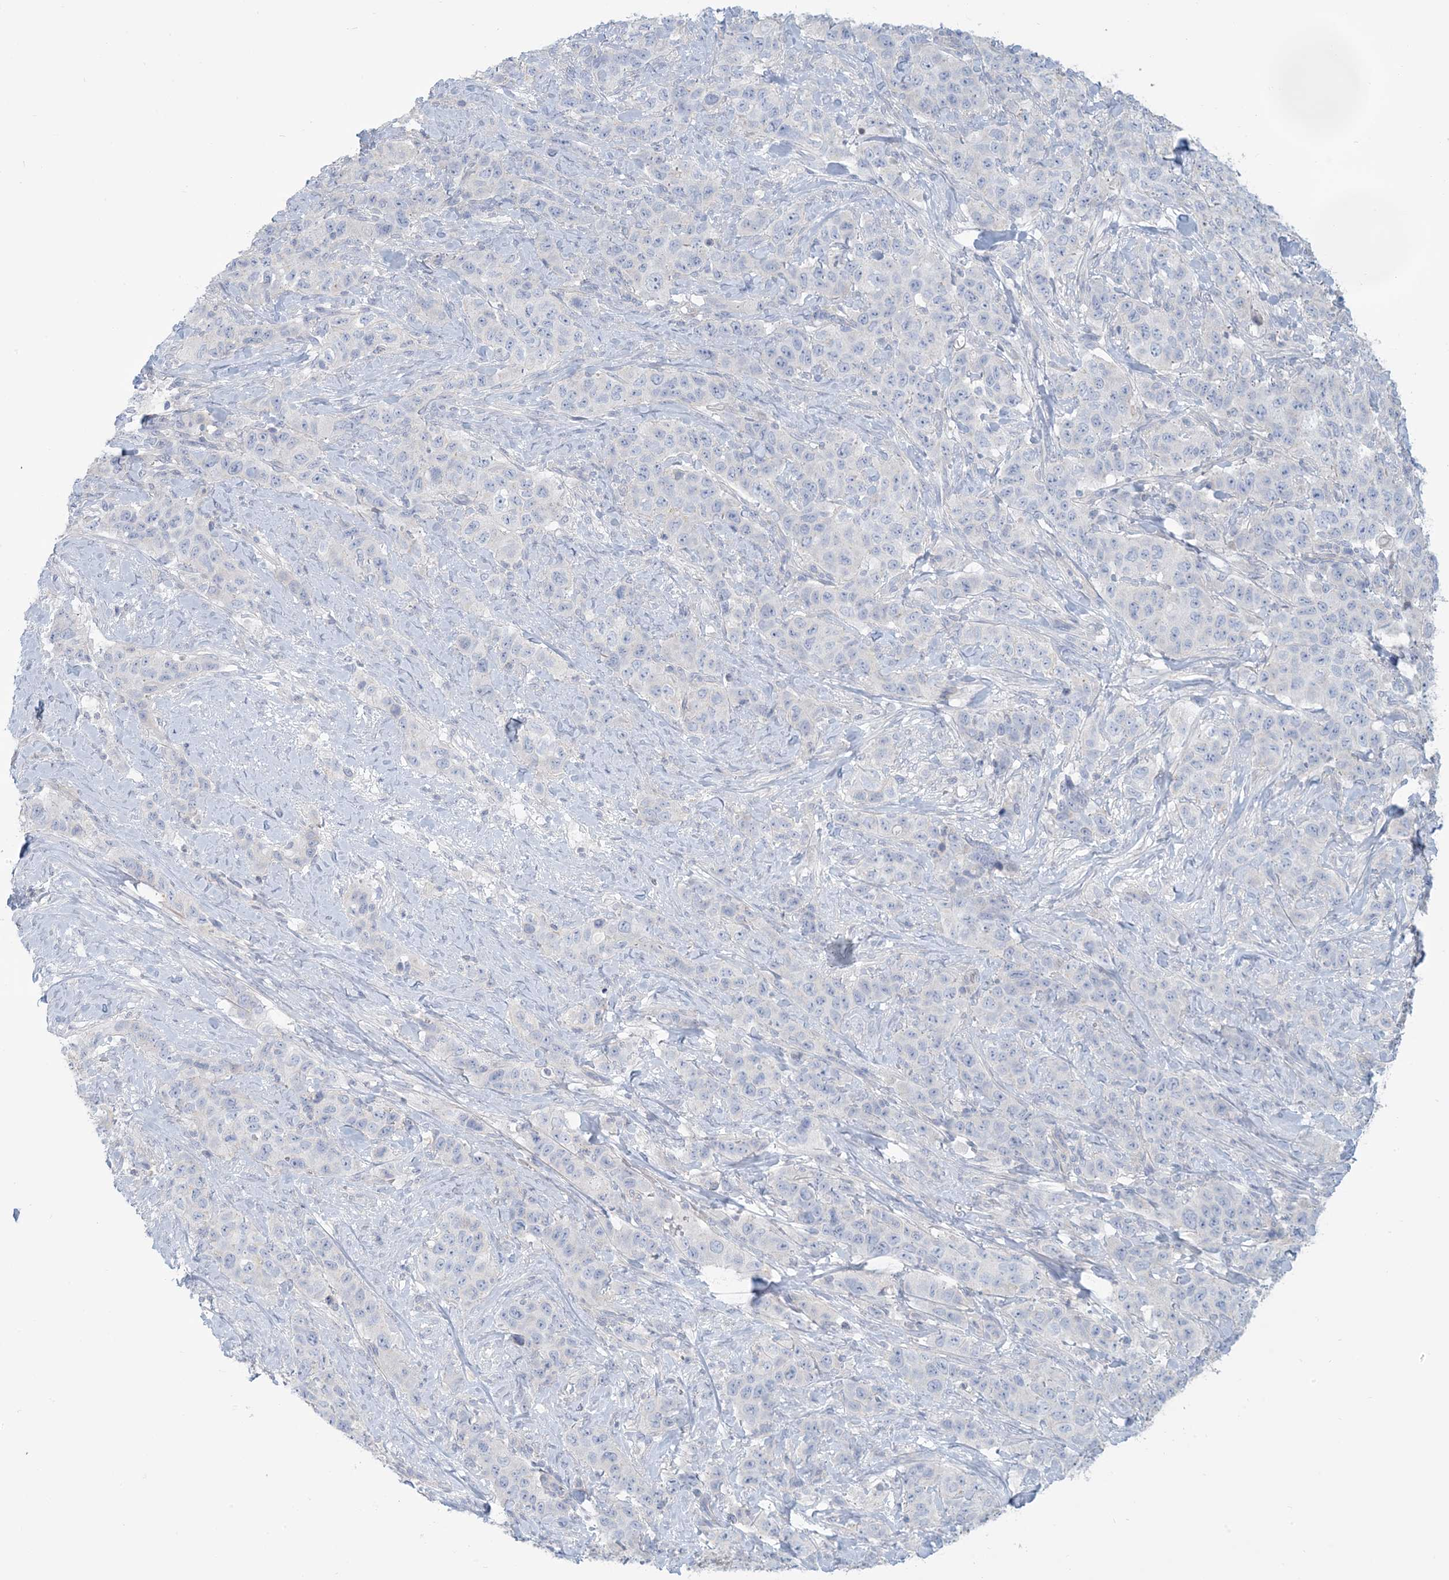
{"staining": {"intensity": "negative", "quantity": "none", "location": "none"}, "tissue": "stomach cancer", "cell_type": "Tumor cells", "image_type": "cancer", "snomed": [{"axis": "morphology", "description": "Adenocarcinoma, NOS"}, {"axis": "topography", "description": "Stomach"}], "caption": "IHC image of neoplastic tissue: adenocarcinoma (stomach) stained with DAB exhibits no significant protein staining in tumor cells.", "gene": "MTHFD2L", "patient": {"sex": "male", "age": 48}}